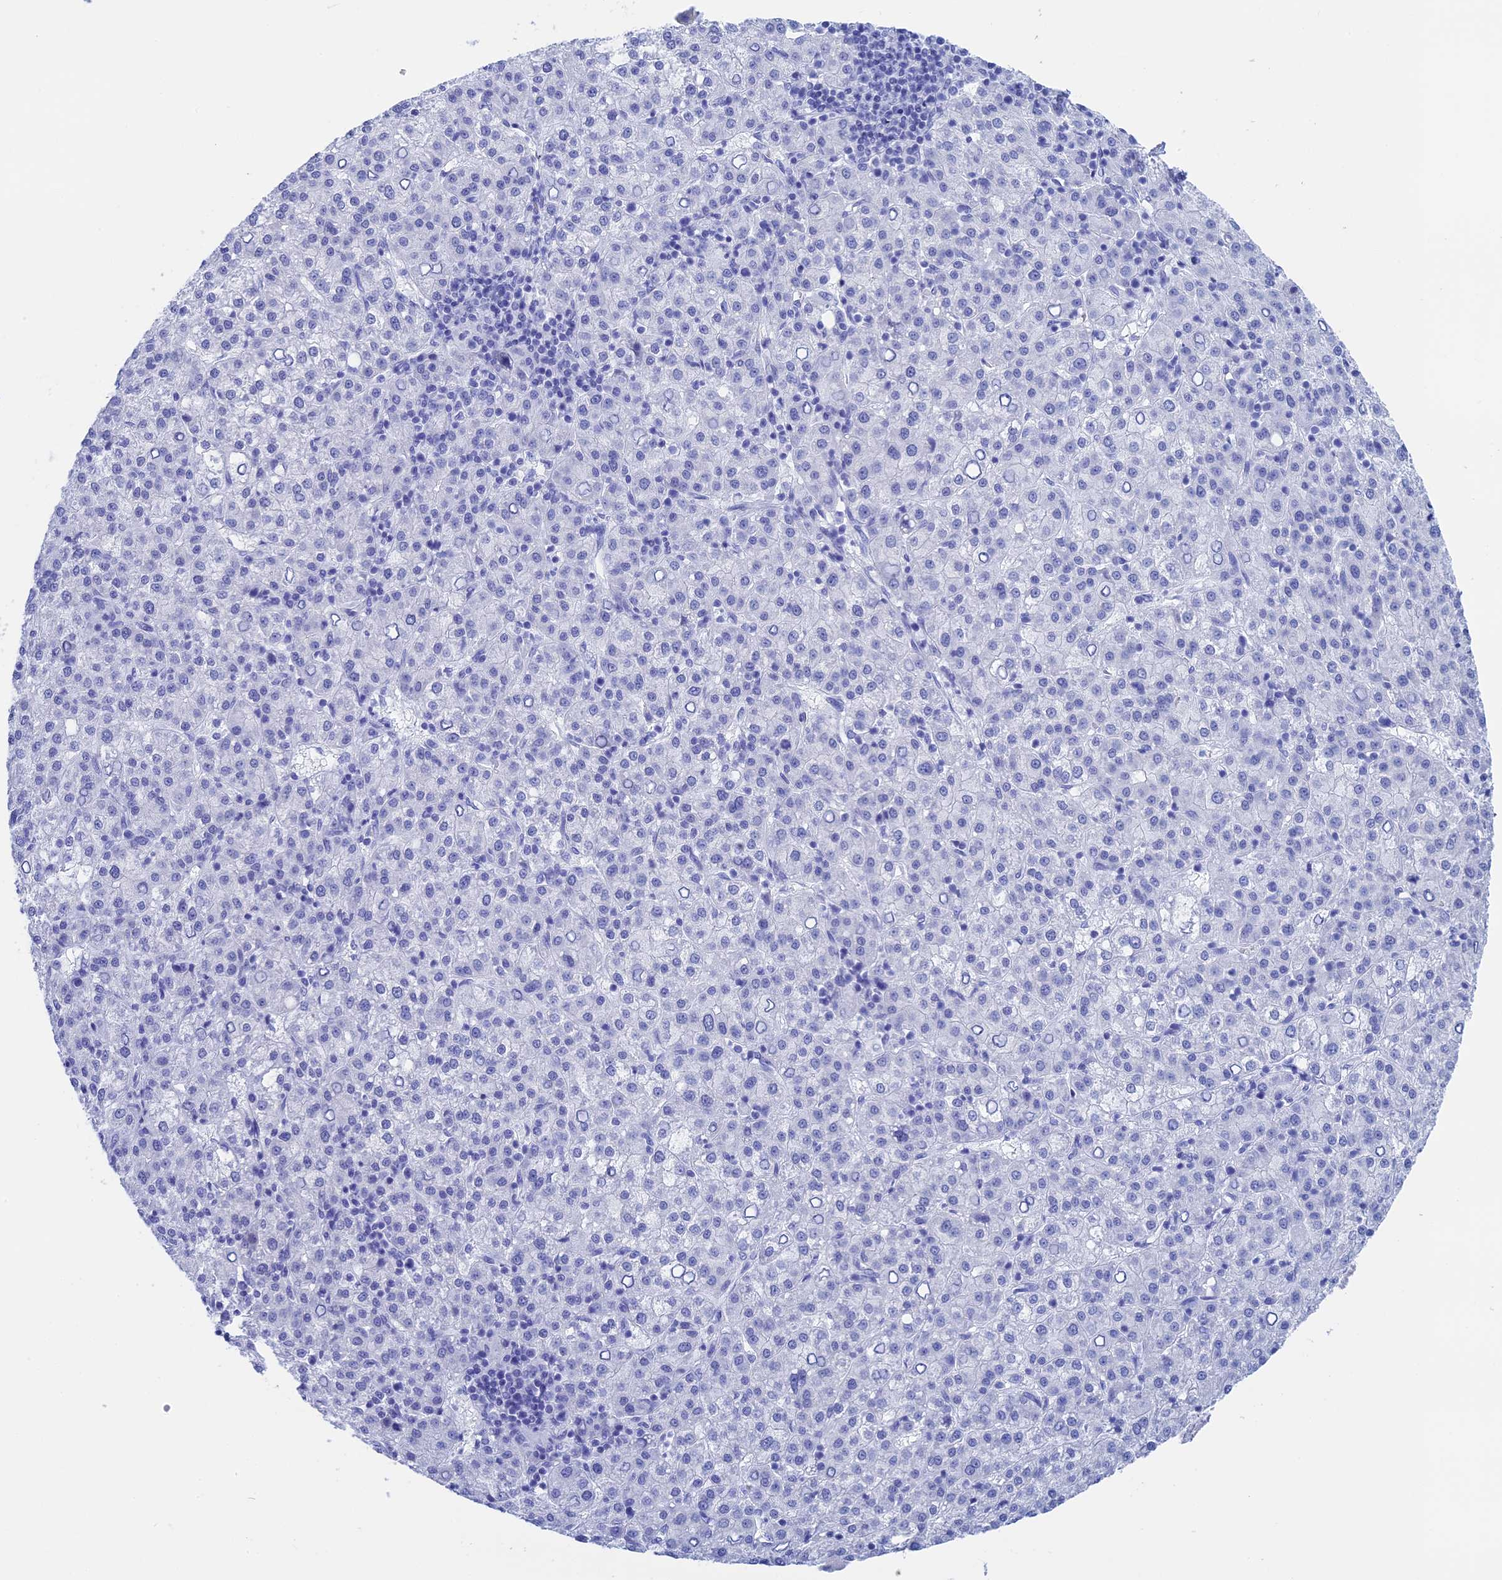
{"staining": {"intensity": "negative", "quantity": "none", "location": "none"}, "tissue": "liver cancer", "cell_type": "Tumor cells", "image_type": "cancer", "snomed": [{"axis": "morphology", "description": "Carcinoma, Hepatocellular, NOS"}, {"axis": "topography", "description": "Liver"}], "caption": "Immunohistochemistry (IHC) micrograph of human hepatocellular carcinoma (liver) stained for a protein (brown), which displays no staining in tumor cells.", "gene": "TEX101", "patient": {"sex": "female", "age": 58}}